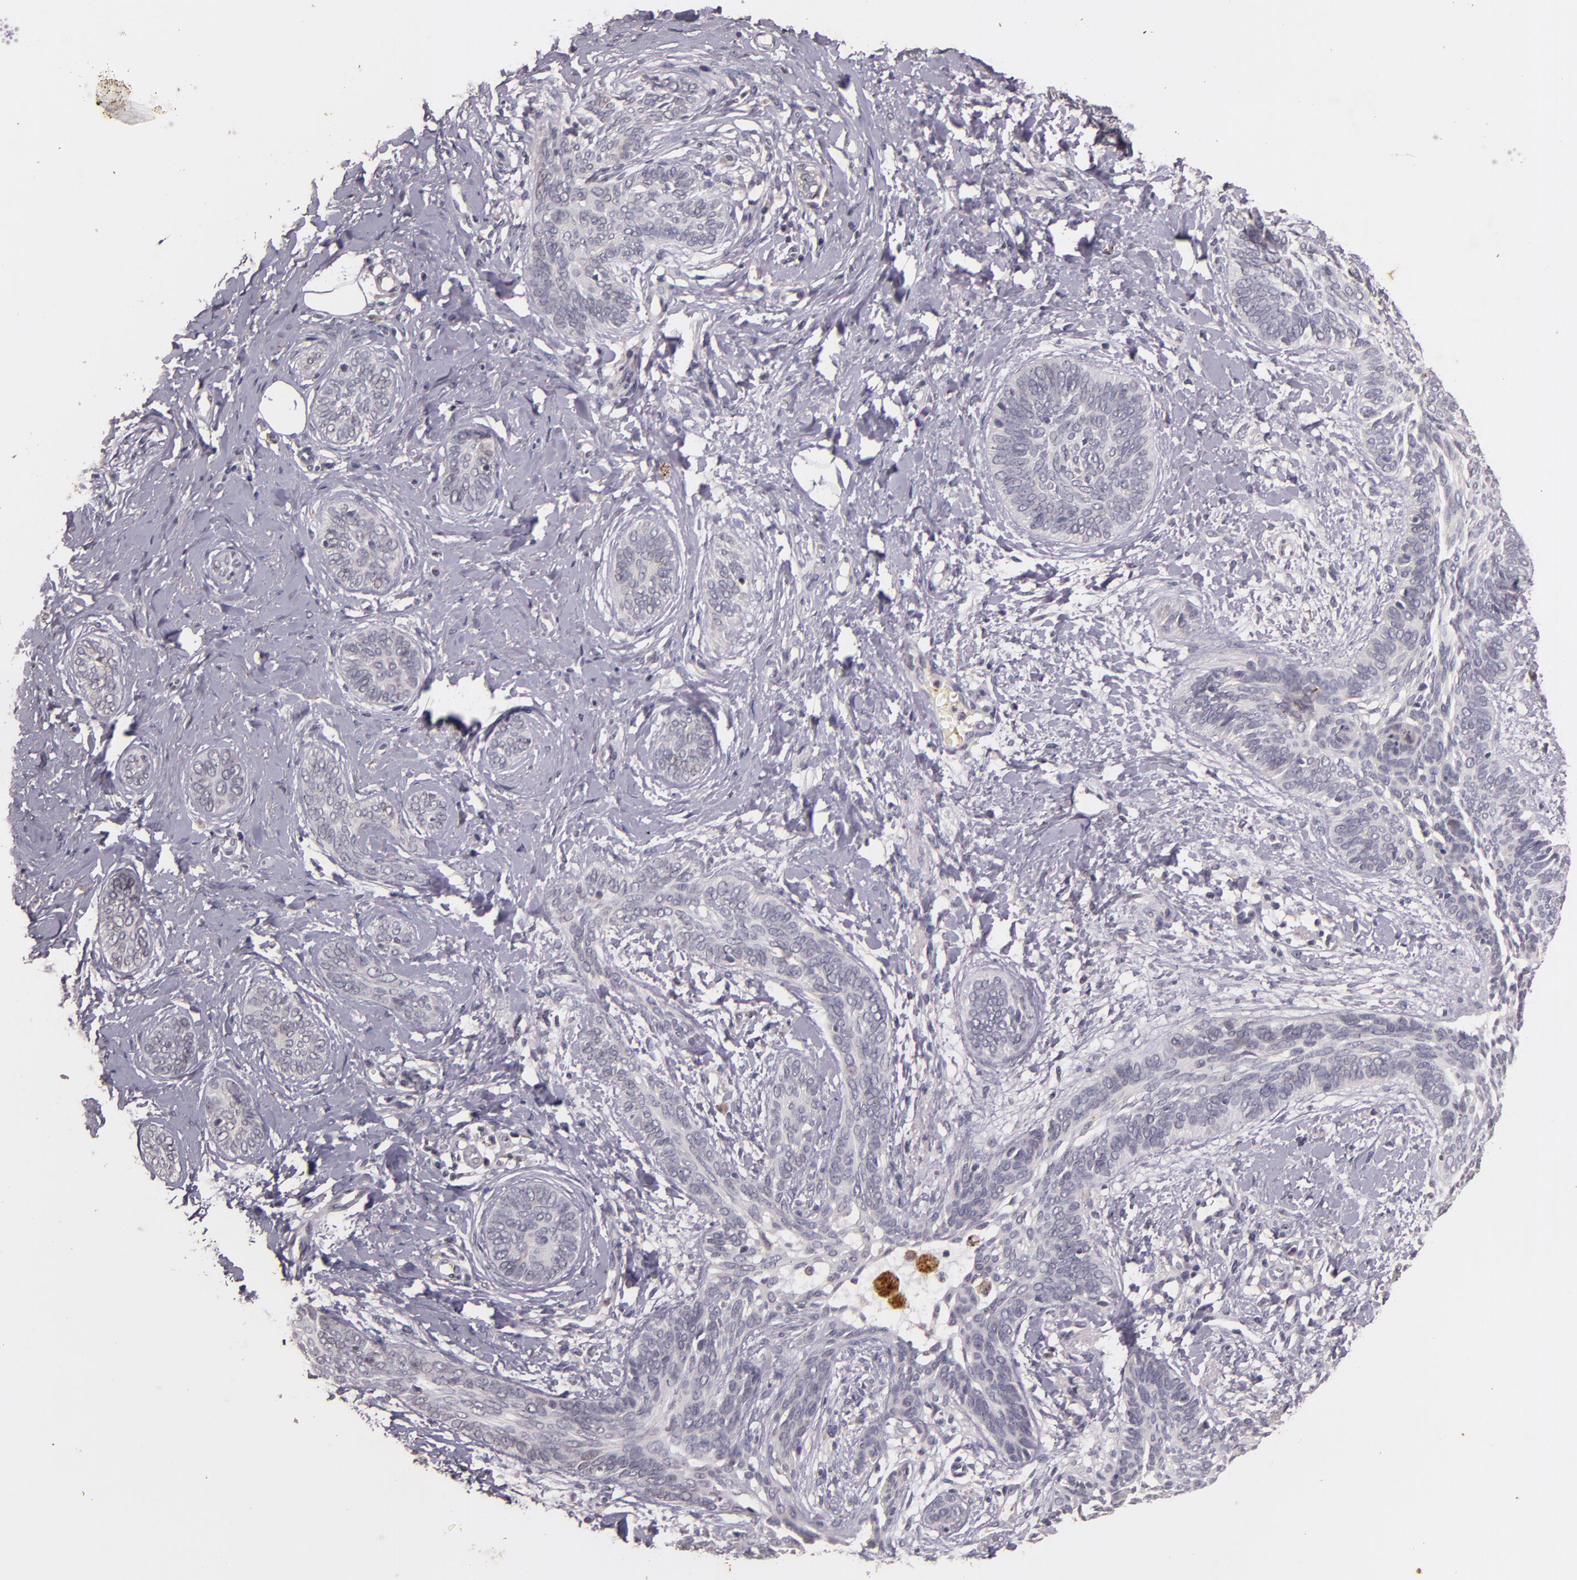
{"staining": {"intensity": "negative", "quantity": "none", "location": "none"}, "tissue": "skin cancer", "cell_type": "Tumor cells", "image_type": "cancer", "snomed": [{"axis": "morphology", "description": "Basal cell carcinoma"}, {"axis": "topography", "description": "Skin"}], "caption": "Histopathology image shows no protein staining in tumor cells of skin basal cell carcinoma tissue.", "gene": "TFF1", "patient": {"sex": "female", "age": 81}}